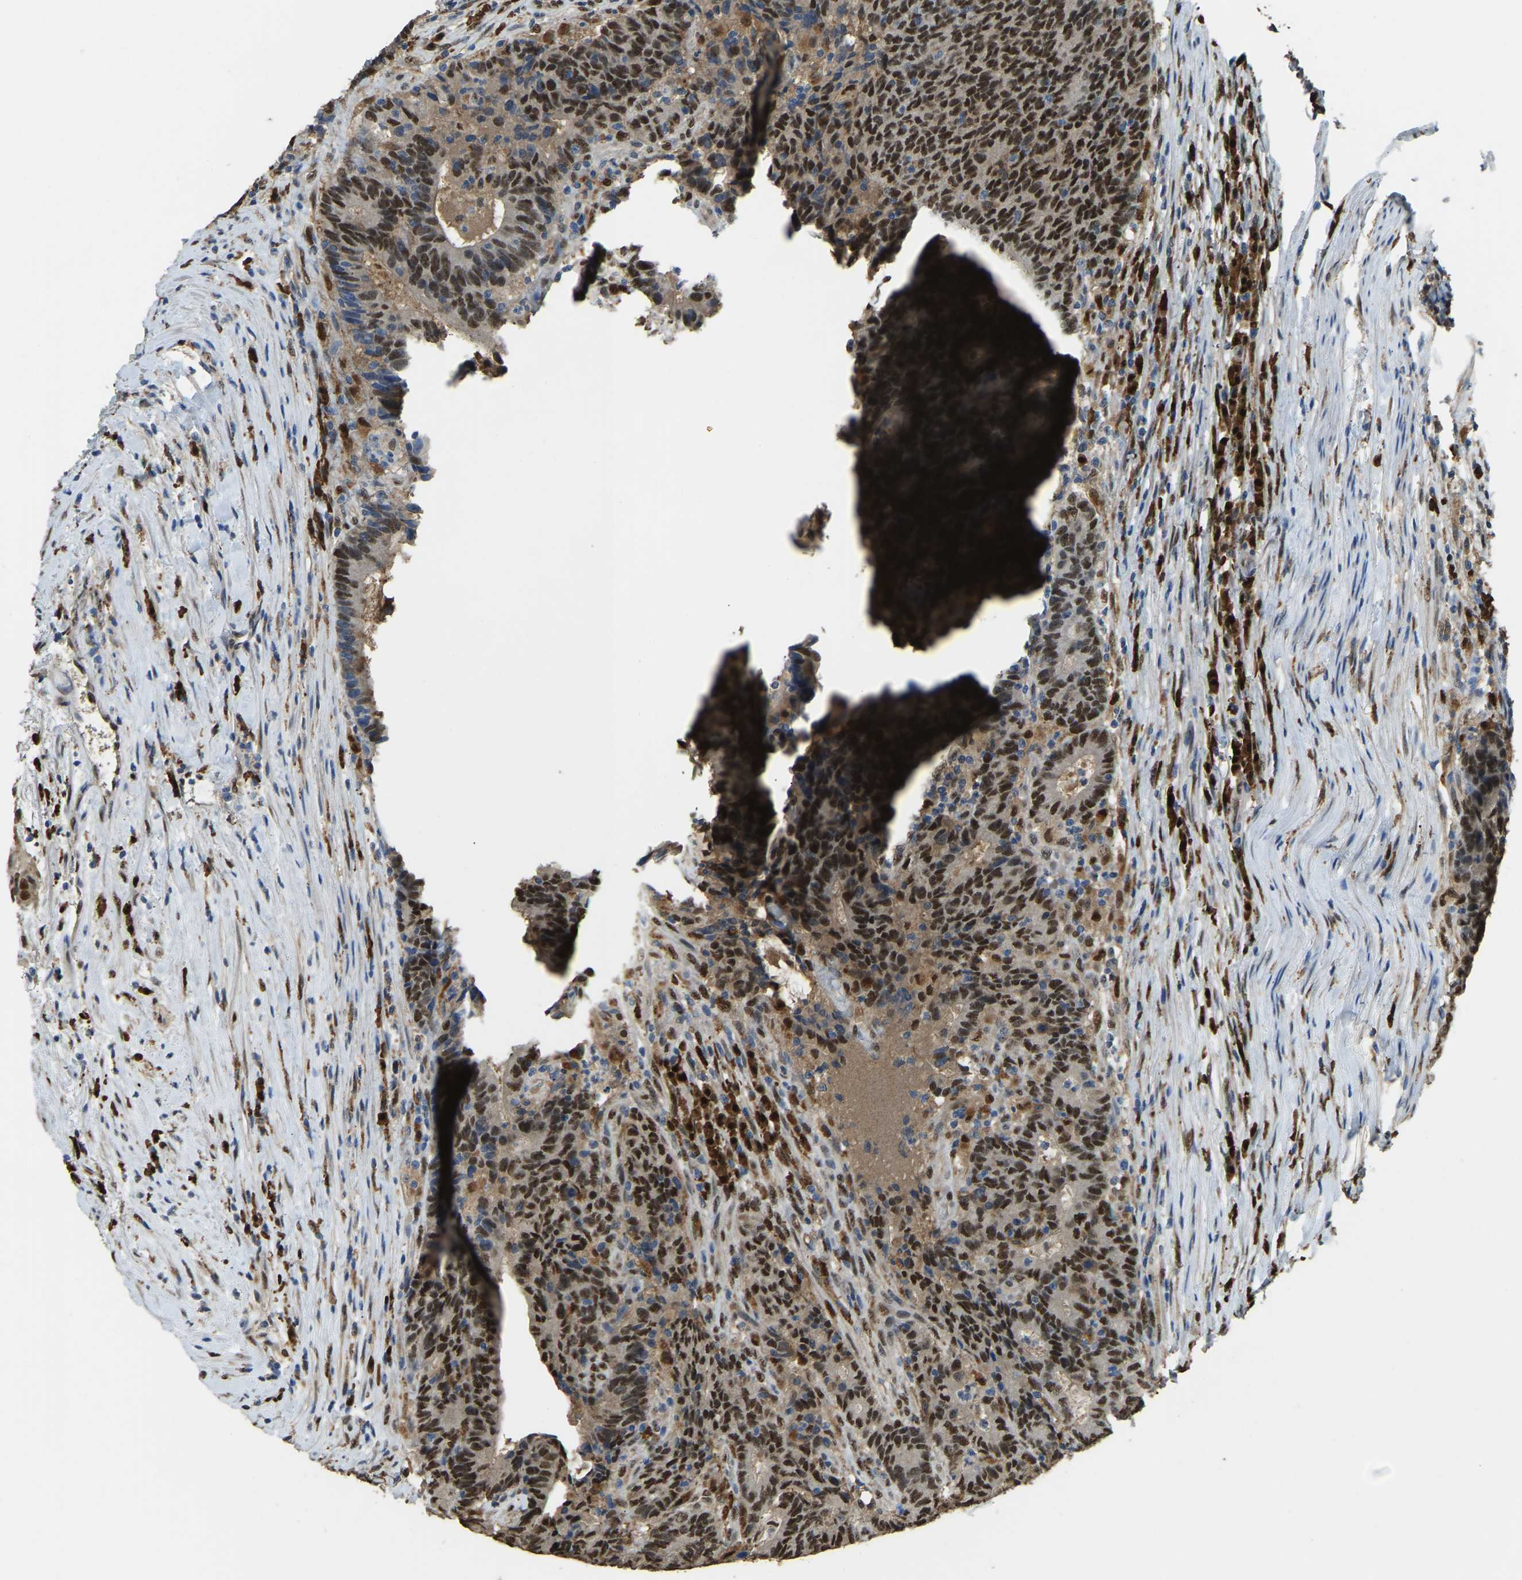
{"staining": {"intensity": "strong", "quantity": ">75%", "location": "nuclear"}, "tissue": "colorectal cancer", "cell_type": "Tumor cells", "image_type": "cancer", "snomed": [{"axis": "morphology", "description": "Normal tissue, NOS"}, {"axis": "morphology", "description": "Adenocarcinoma, NOS"}, {"axis": "topography", "description": "Colon"}], "caption": "This micrograph displays immunohistochemistry (IHC) staining of adenocarcinoma (colorectal), with high strong nuclear expression in about >75% of tumor cells.", "gene": "NANS", "patient": {"sex": "female", "age": 75}}